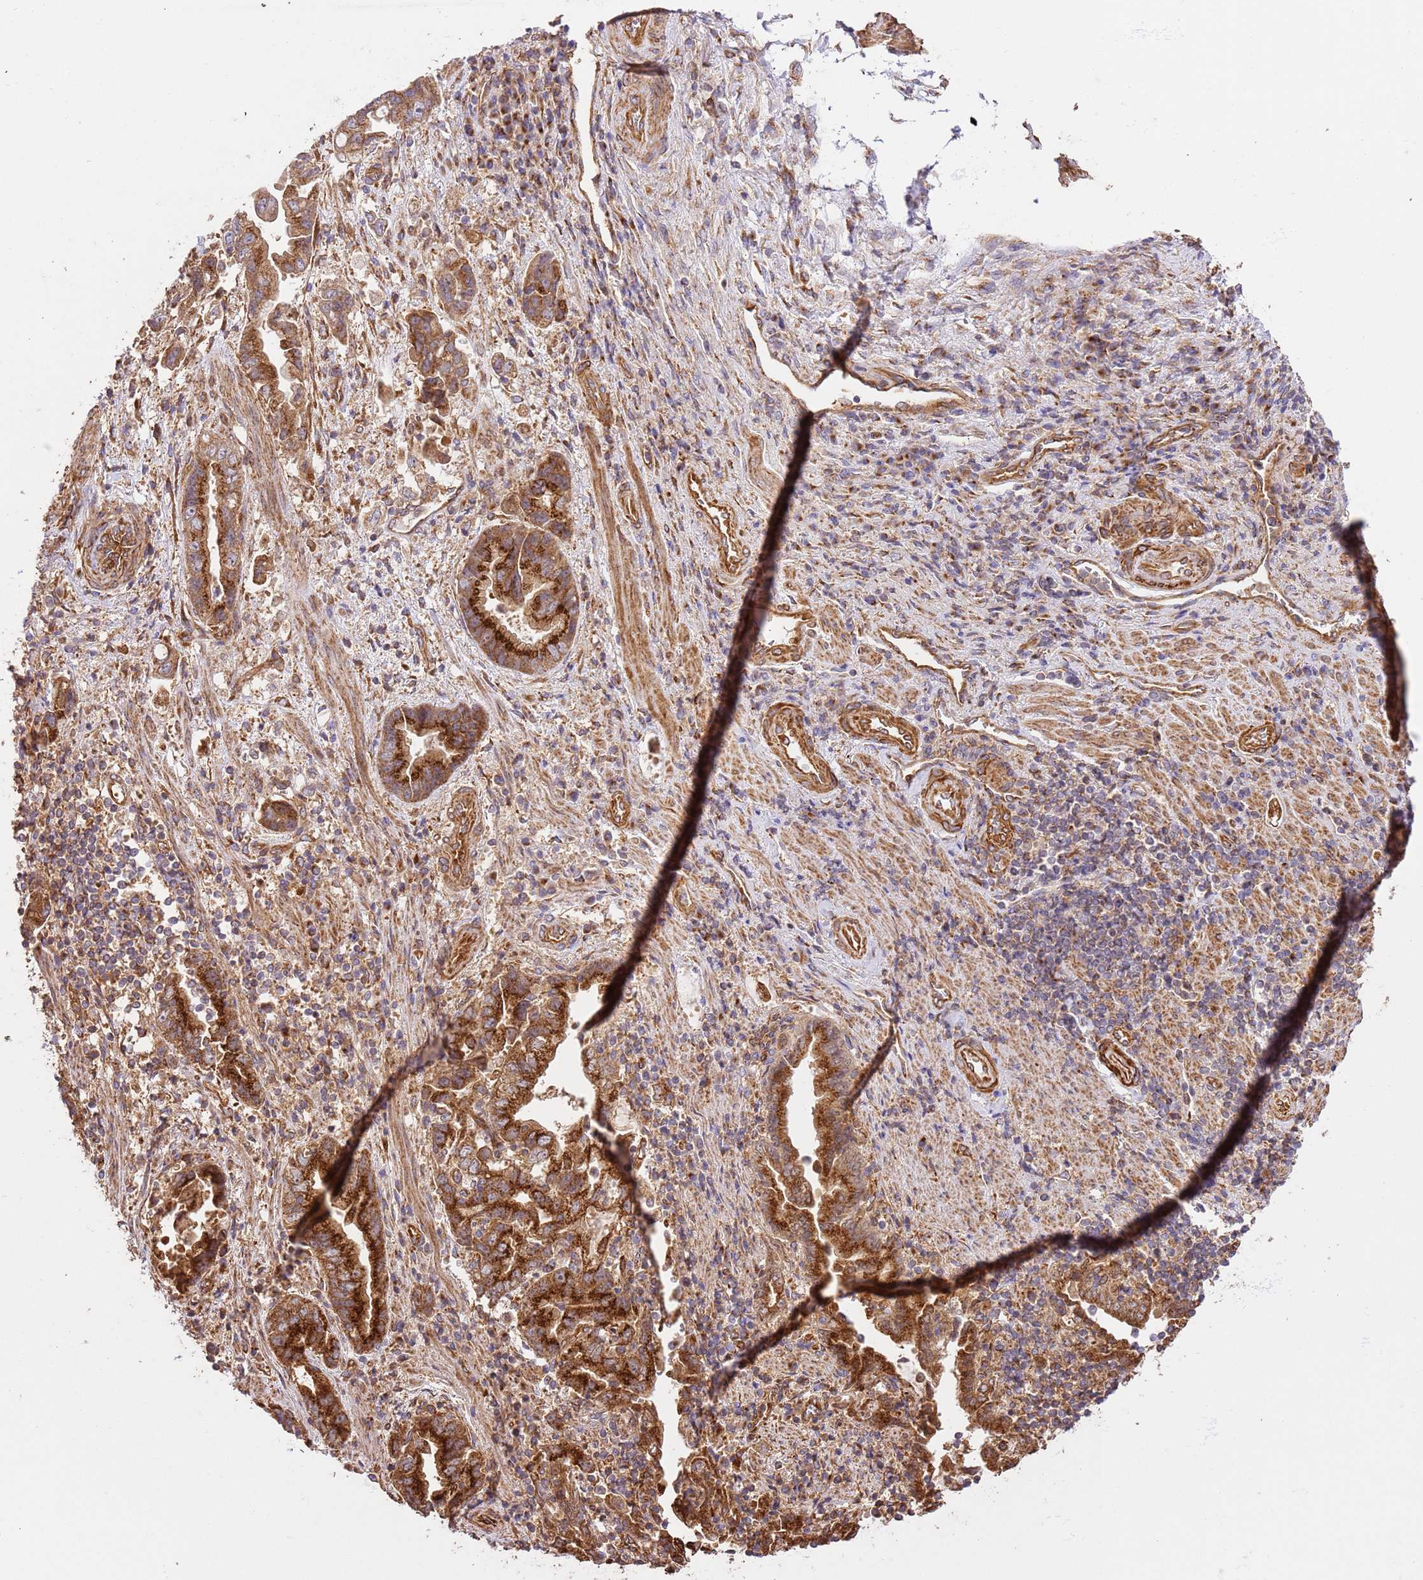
{"staining": {"intensity": "strong", "quantity": ">75%", "location": "cytoplasmic/membranous"}, "tissue": "stomach cancer", "cell_type": "Tumor cells", "image_type": "cancer", "snomed": [{"axis": "morphology", "description": "Adenocarcinoma, NOS"}, {"axis": "topography", "description": "Stomach"}], "caption": "Adenocarcinoma (stomach) stained with DAB (3,3'-diaminobenzidine) immunohistochemistry (IHC) displays high levels of strong cytoplasmic/membranous positivity in approximately >75% of tumor cells.", "gene": "ZBTB39", "patient": {"sex": "male", "age": 62}}